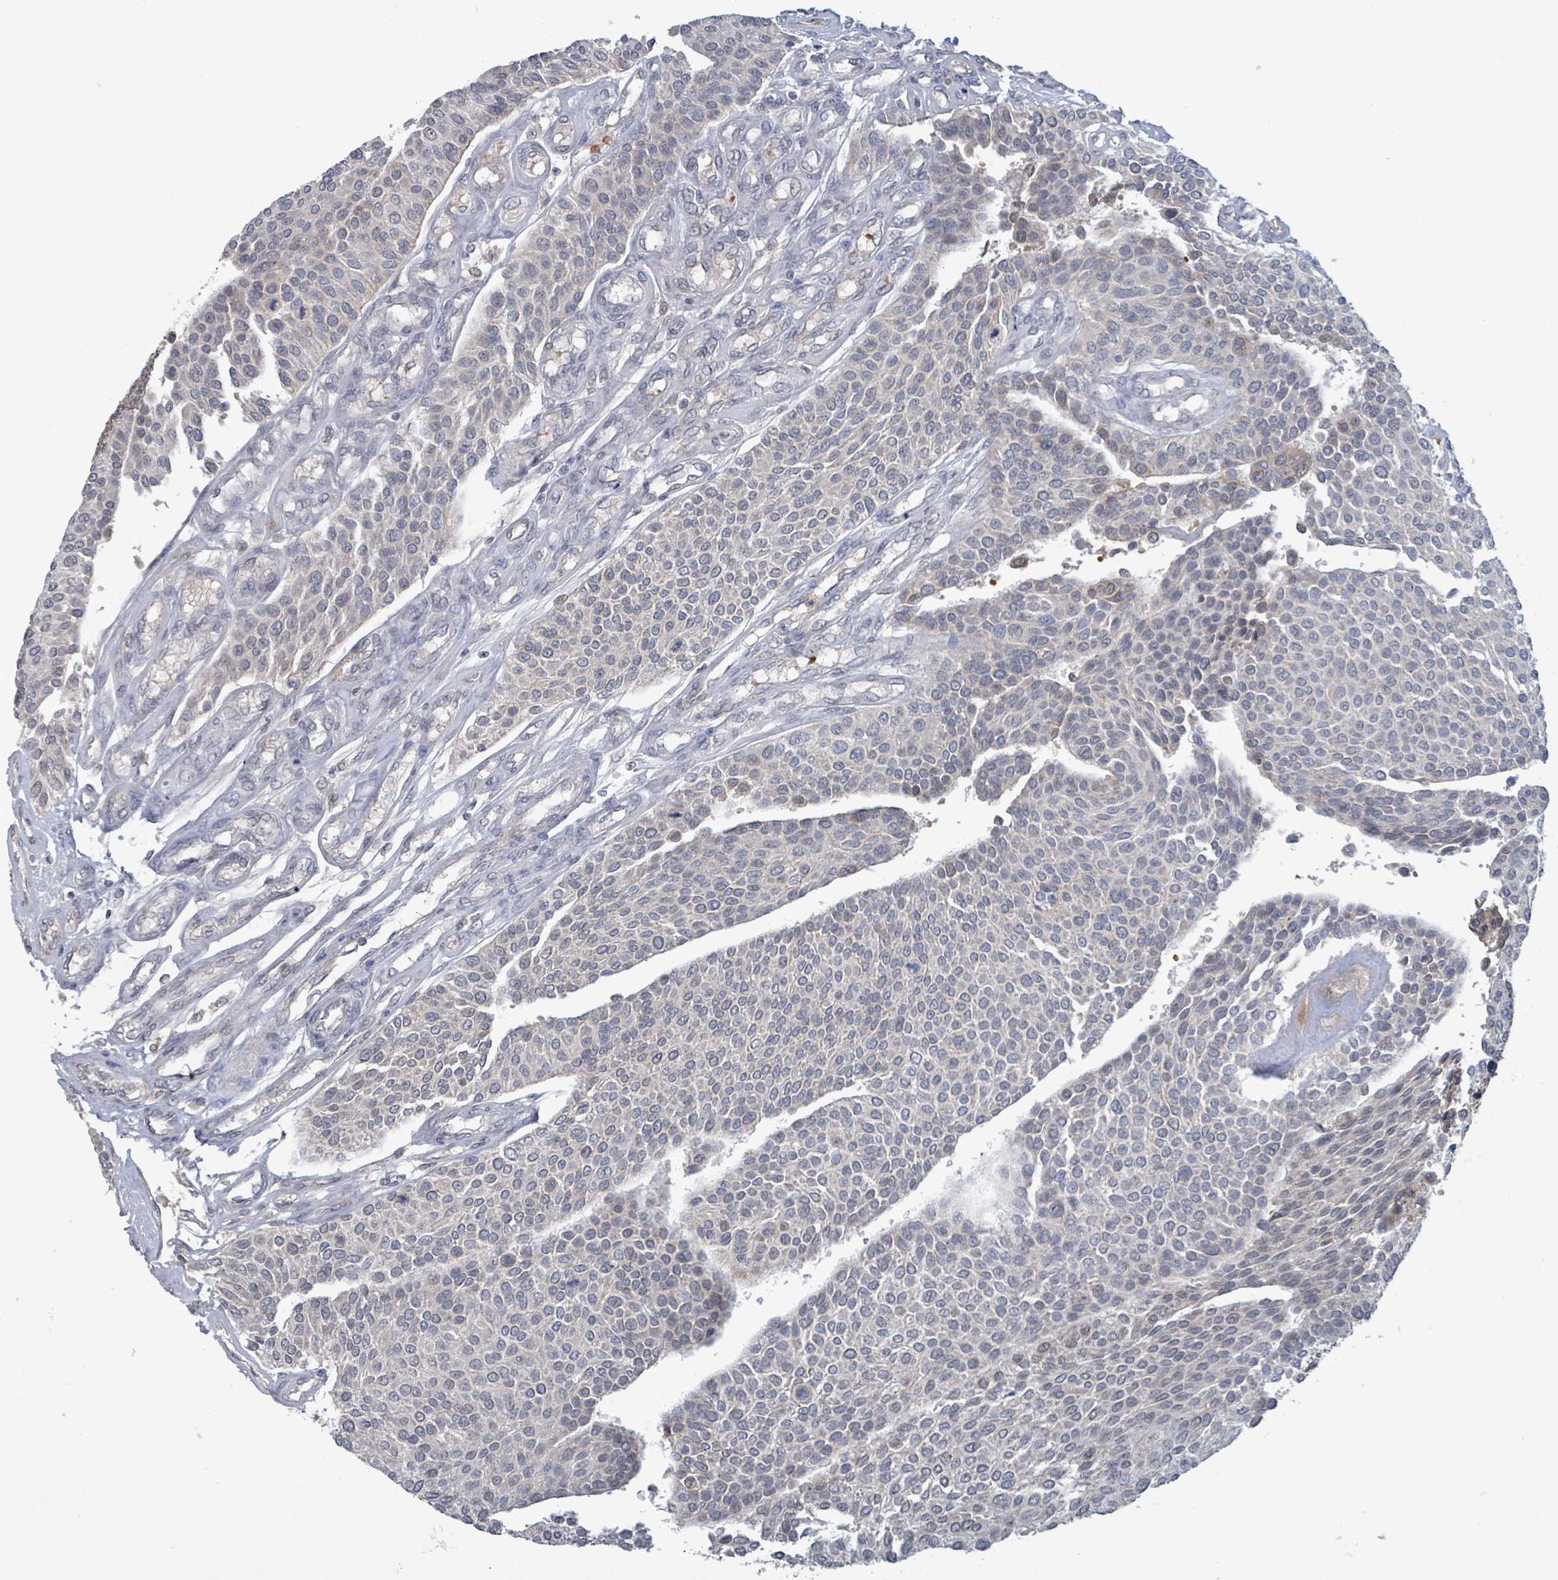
{"staining": {"intensity": "negative", "quantity": "none", "location": "none"}, "tissue": "urothelial cancer", "cell_type": "Tumor cells", "image_type": "cancer", "snomed": [{"axis": "morphology", "description": "Urothelial carcinoma, NOS"}, {"axis": "topography", "description": "Urinary bladder"}], "caption": "IHC of urothelial cancer displays no positivity in tumor cells.", "gene": "GRM8", "patient": {"sex": "male", "age": 55}}